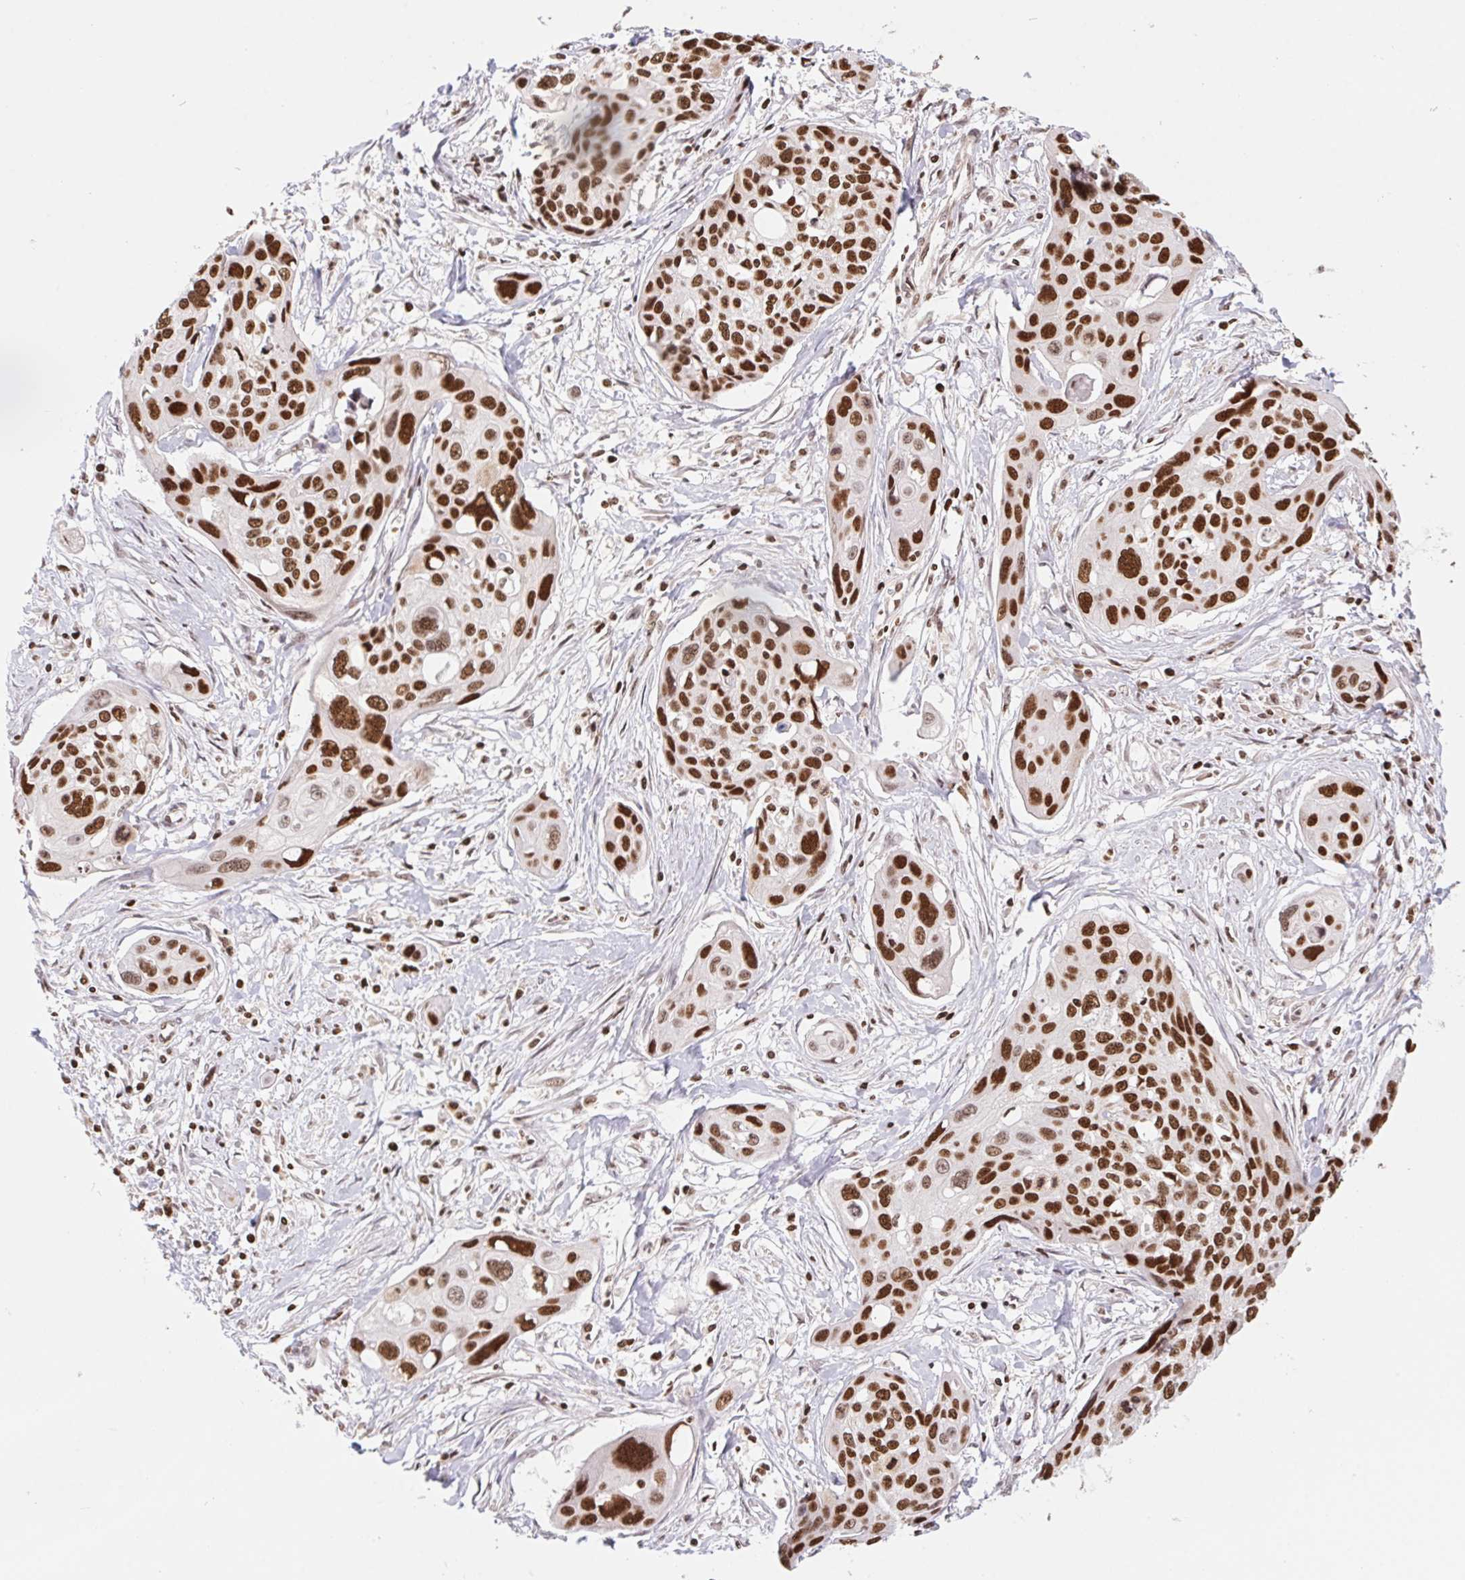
{"staining": {"intensity": "strong", "quantity": ">75%", "location": "nuclear"}, "tissue": "cervical cancer", "cell_type": "Tumor cells", "image_type": "cancer", "snomed": [{"axis": "morphology", "description": "Squamous cell carcinoma, NOS"}, {"axis": "topography", "description": "Cervix"}], "caption": "Immunohistochemistry (DAB (3,3'-diaminobenzidine)) staining of cervical squamous cell carcinoma displays strong nuclear protein positivity in approximately >75% of tumor cells. (DAB (3,3'-diaminobenzidine) = brown stain, brightfield microscopy at high magnification).", "gene": "POLD3", "patient": {"sex": "female", "age": 31}}